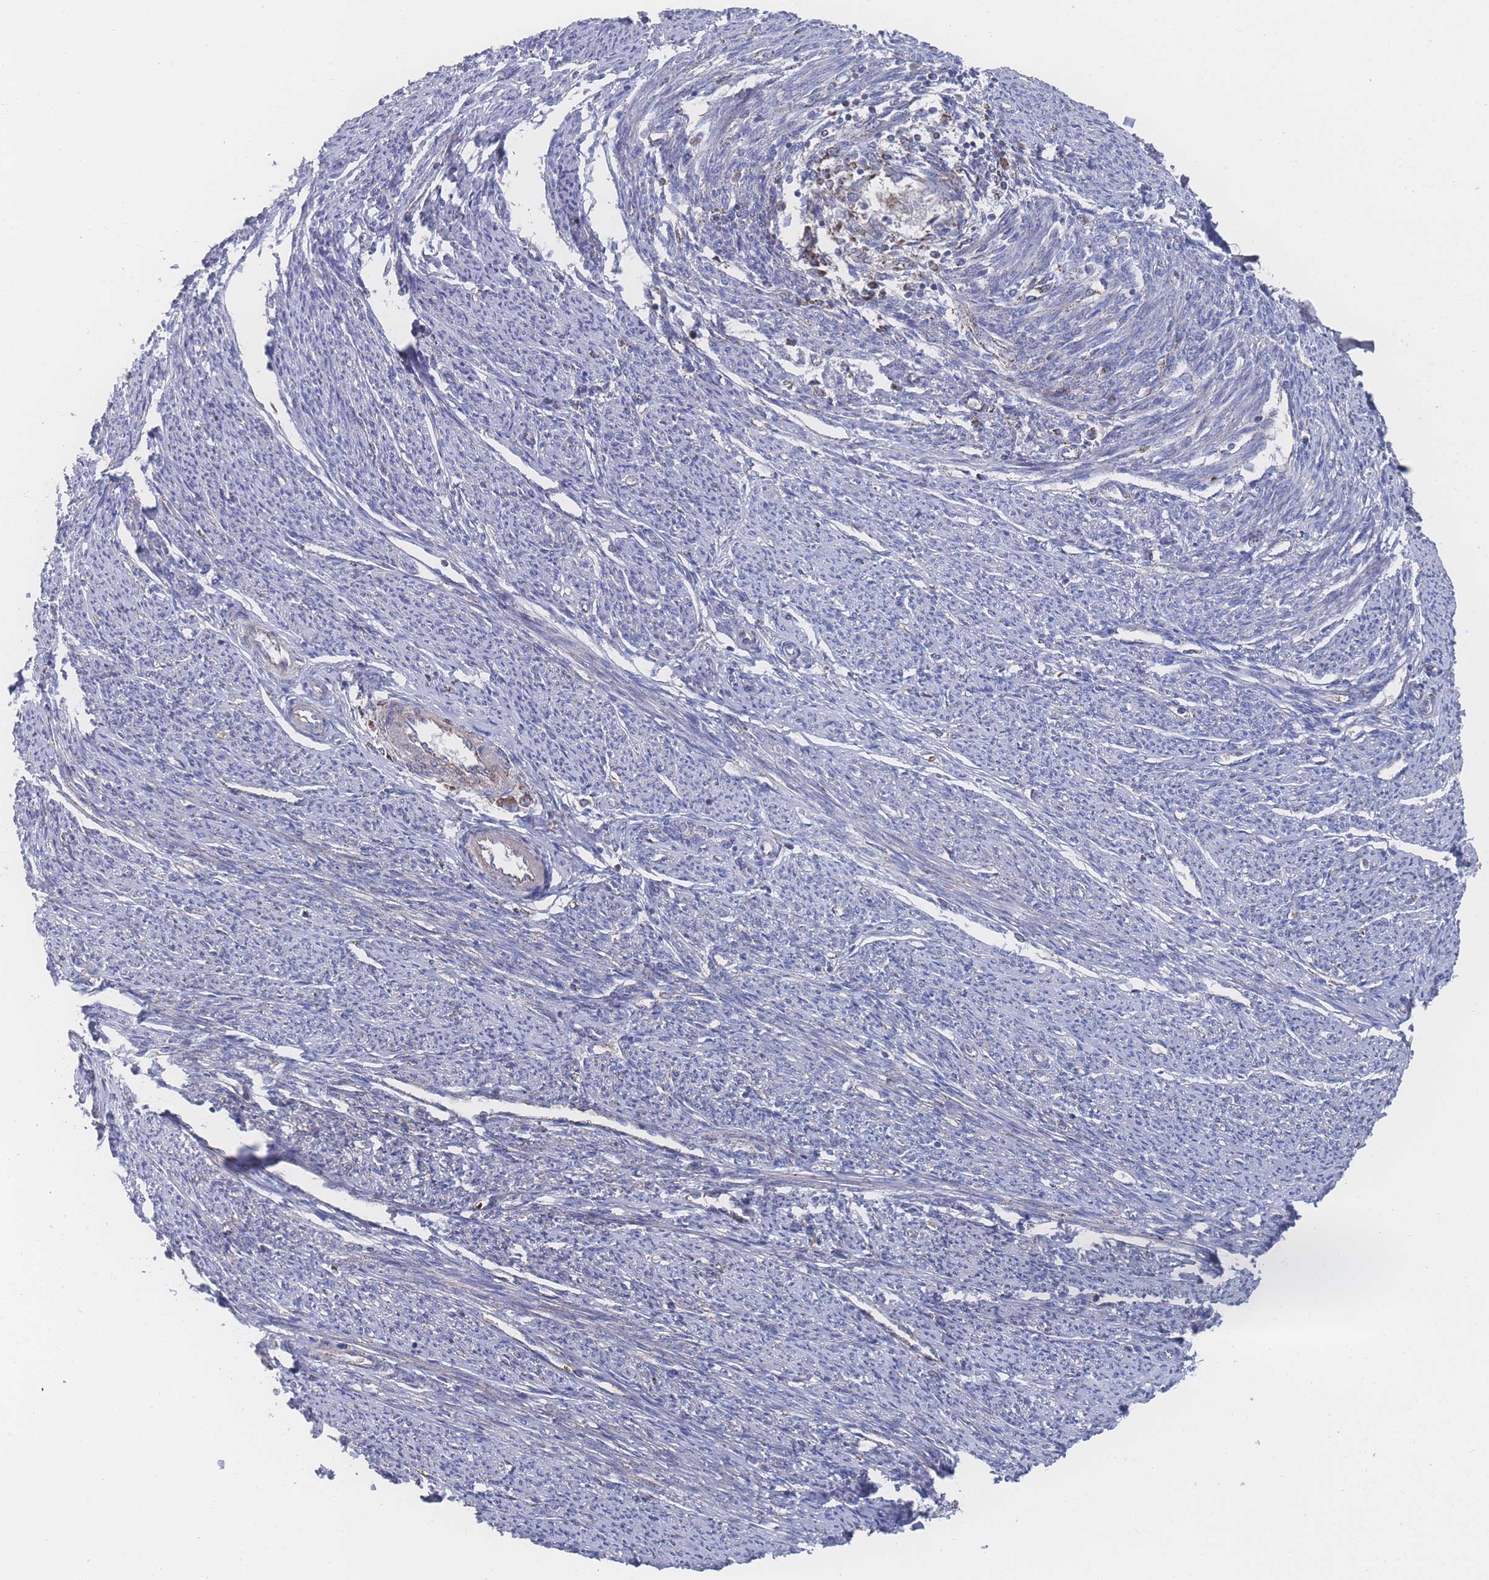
{"staining": {"intensity": "weak", "quantity": "<25%", "location": "cytoplasmic/membranous"}, "tissue": "smooth muscle", "cell_type": "Smooth muscle cells", "image_type": "normal", "snomed": [{"axis": "morphology", "description": "Normal tissue, NOS"}, {"axis": "topography", "description": "Smooth muscle"}, {"axis": "topography", "description": "Uterus"}], "caption": "DAB (3,3'-diaminobenzidine) immunohistochemical staining of benign smooth muscle shows no significant positivity in smooth muscle cells.", "gene": "PEX14", "patient": {"sex": "female", "age": 59}}